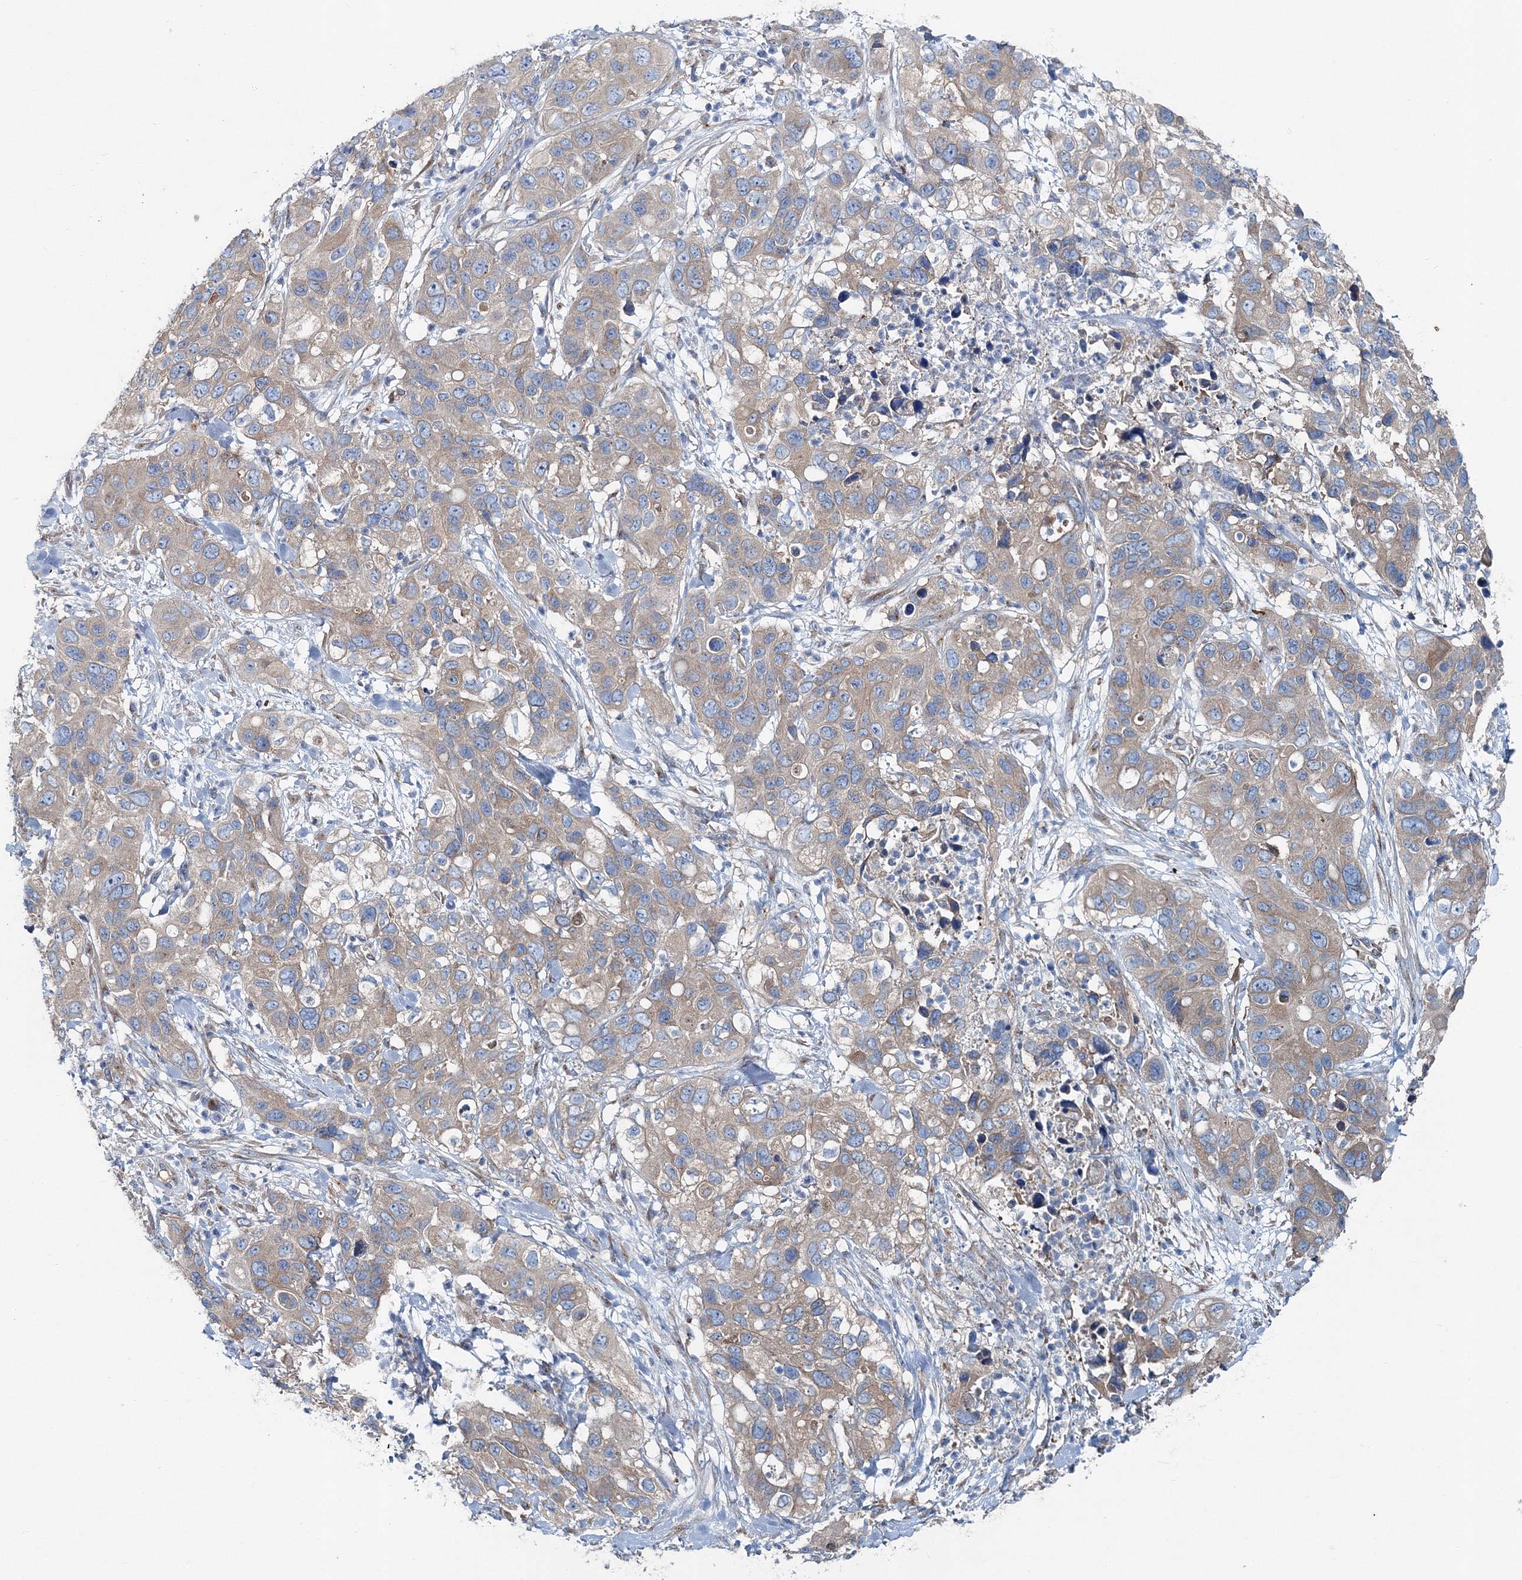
{"staining": {"intensity": "weak", "quantity": ">75%", "location": "cytoplasmic/membranous"}, "tissue": "pancreatic cancer", "cell_type": "Tumor cells", "image_type": "cancer", "snomed": [{"axis": "morphology", "description": "Adenocarcinoma, NOS"}, {"axis": "topography", "description": "Pancreas"}], "caption": "IHC staining of pancreatic adenocarcinoma, which demonstrates low levels of weak cytoplasmic/membranous staining in about >75% of tumor cells indicating weak cytoplasmic/membranous protein expression. The staining was performed using DAB (brown) for protein detection and nuclei were counterstained in hematoxylin (blue).", "gene": "MPHOSPH9", "patient": {"sex": "female", "age": 71}}